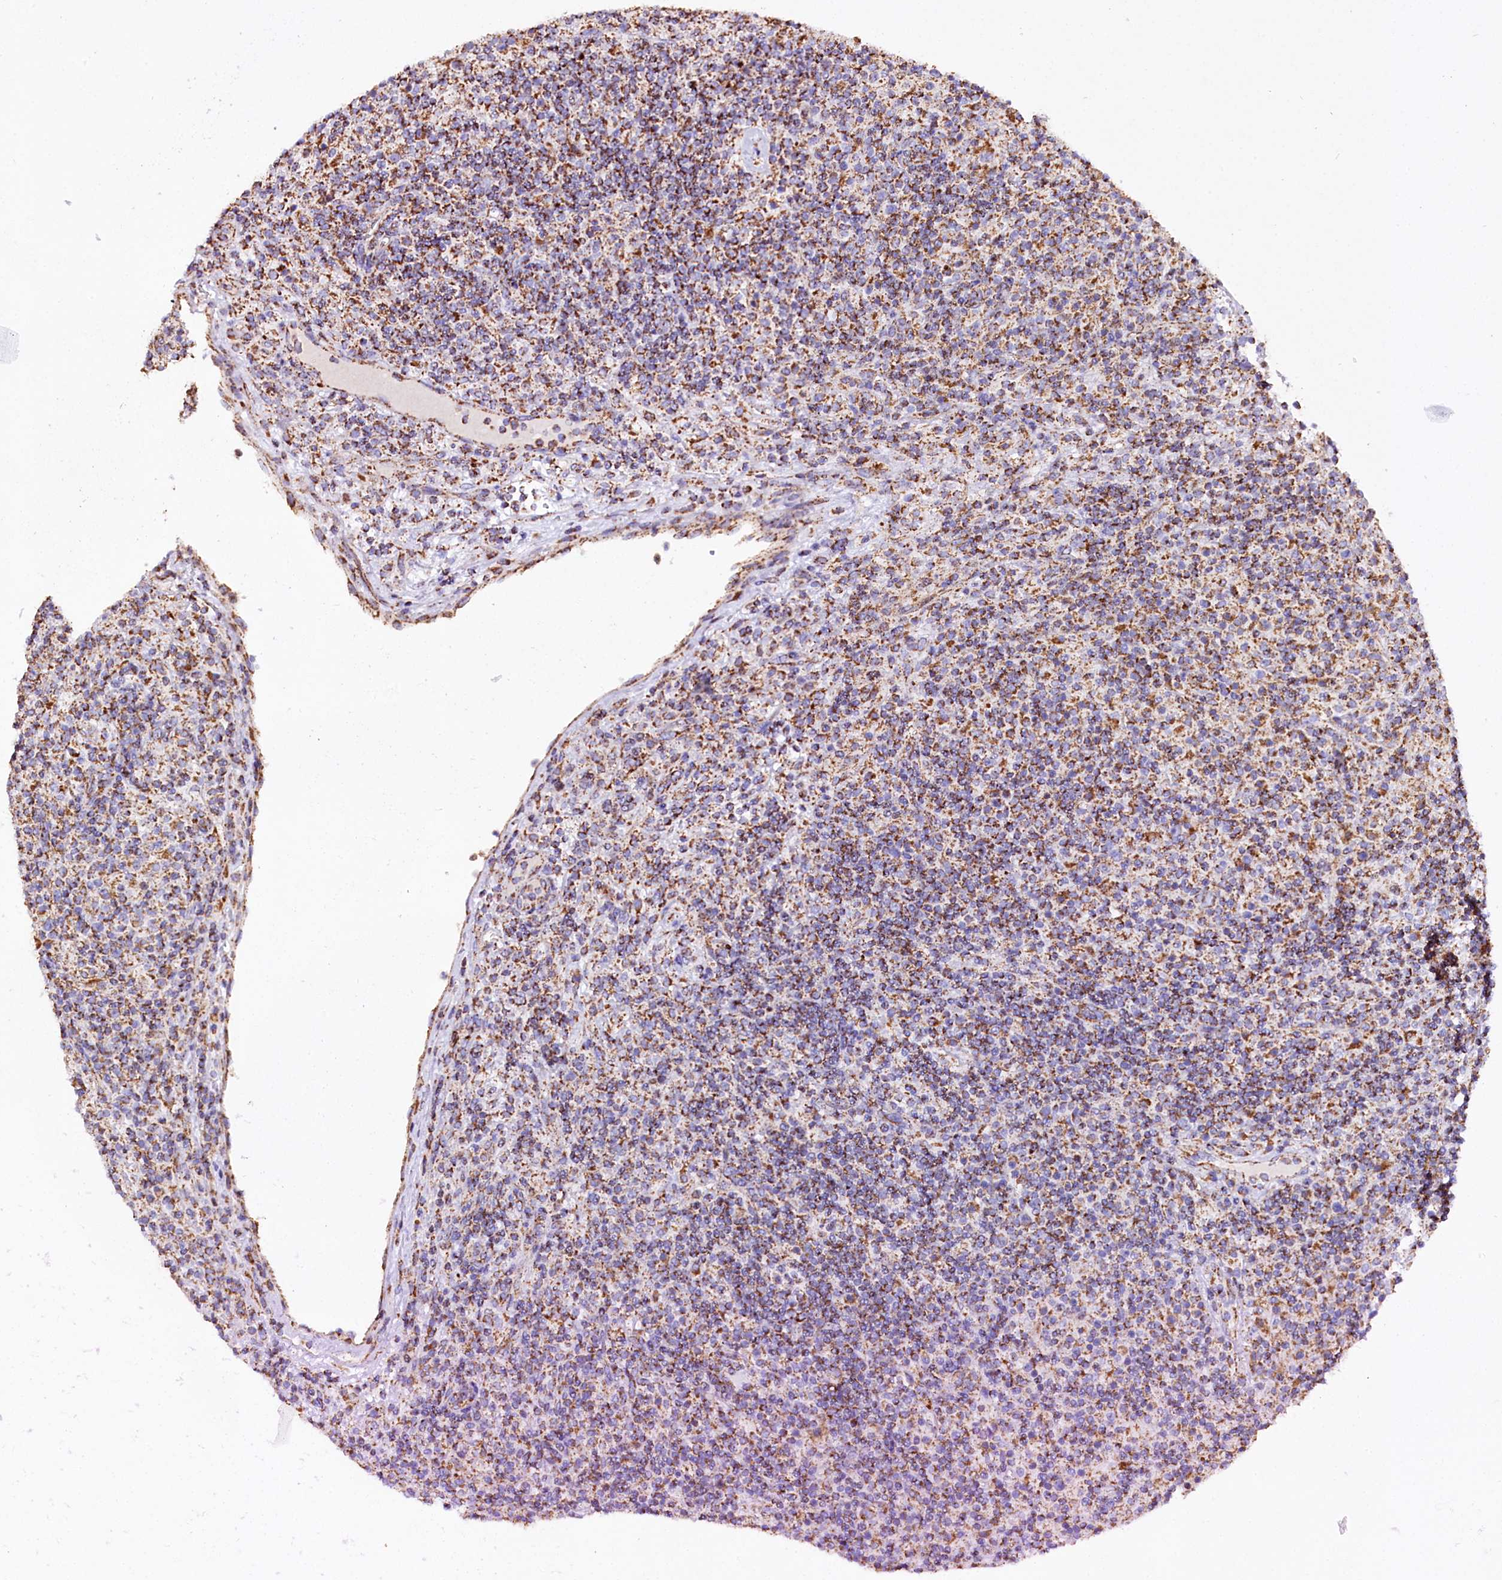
{"staining": {"intensity": "moderate", "quantity": "<25%", "location": "cytoplasmic/membranous"}, "tissue": "lymphoma", "cell_type": "Tumor cells", "image_type": "cancer", "snomed": [{"axis": "morphology", "description": "Hodgkin's disease, NOS"}, {"axis": "topography", "description": "Lymph node"}], "caption": "This micrograph demonstrates IHC staining of lymphoma, with low moderate cytoplasmic/membranous positivity in approximately <25% of tumor cells.", "gene": "APLP2", "patient": {"sex": "male", "age": 70}}